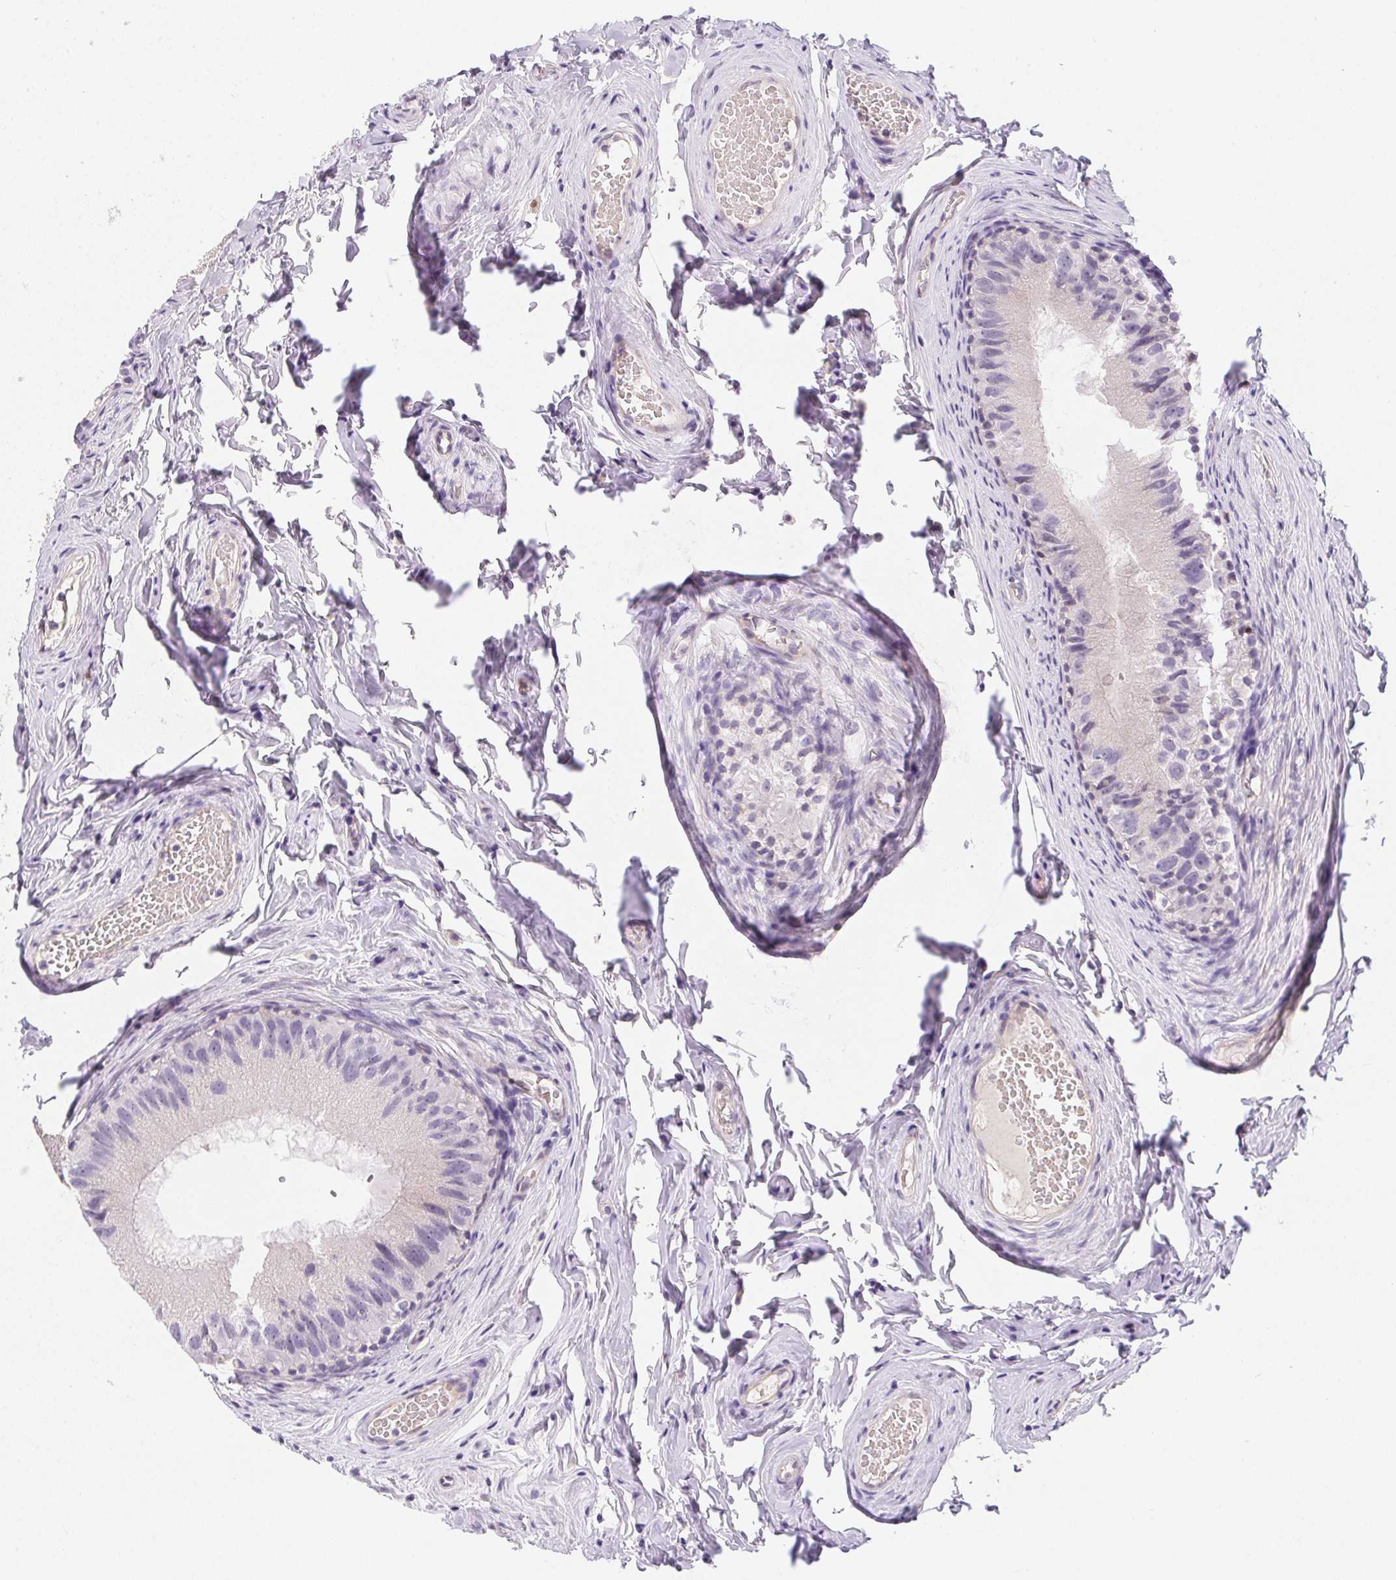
{"staining": {"intensity": "moderate", "quantity": "<25%", "location": "nuclear"}, "tissue": "epididymis", "cell_type": "Glandular cells", "image_type": "normal", "snomed": [{"axis": "morphology", "description": "Normal tissue, NOS"}, {"axis": "topography", "description": "Epididymis"}], "caption": "The immunohistochemical stain shows moderate nuclear staining in glandular cells of benign epididymis. (Brightfield microscopy of DAB IHC at high magnification).", "gene": "HELLS", "patient": {"sex": "male", "age": 45}}